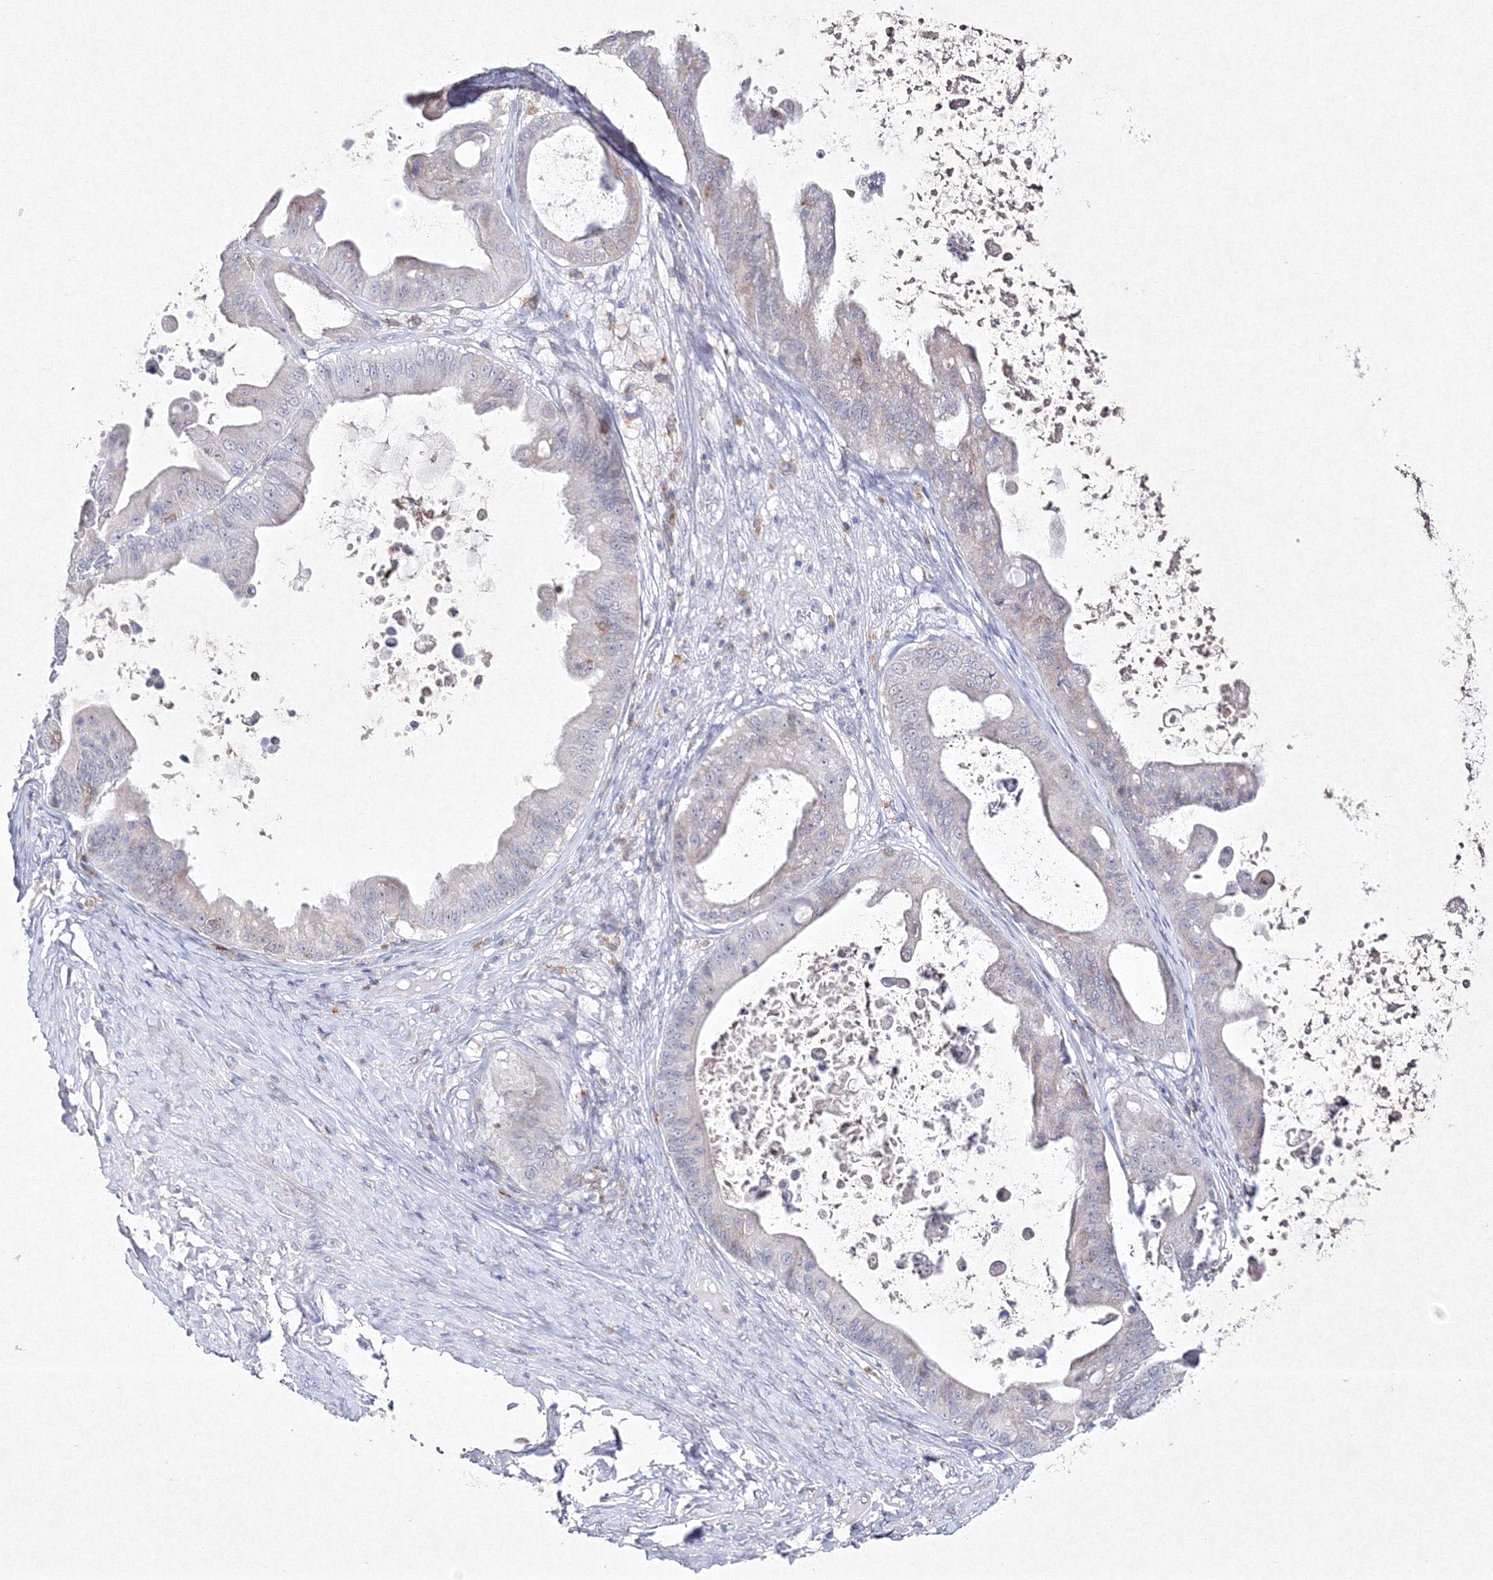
{"staining": {"intensity": "negative", "quantity": "none", "location": "none"}, "tissue": "ovarian cancer", "cell_type": "Tumor cells", "image_type": "cancer", "snomed": [{"axis": "morphology", "description": "Cystadenocarcinoma, mucinous, NOS"}, {"axis": "topography", "description": "Ovary"}], "caption": "Protein analysis of ovarian mucinous cystadenocarcinoma exhibits no significant expression in tumor cells.", "gene": "HCST", "patient": {"sex": "female", "age": 37}}